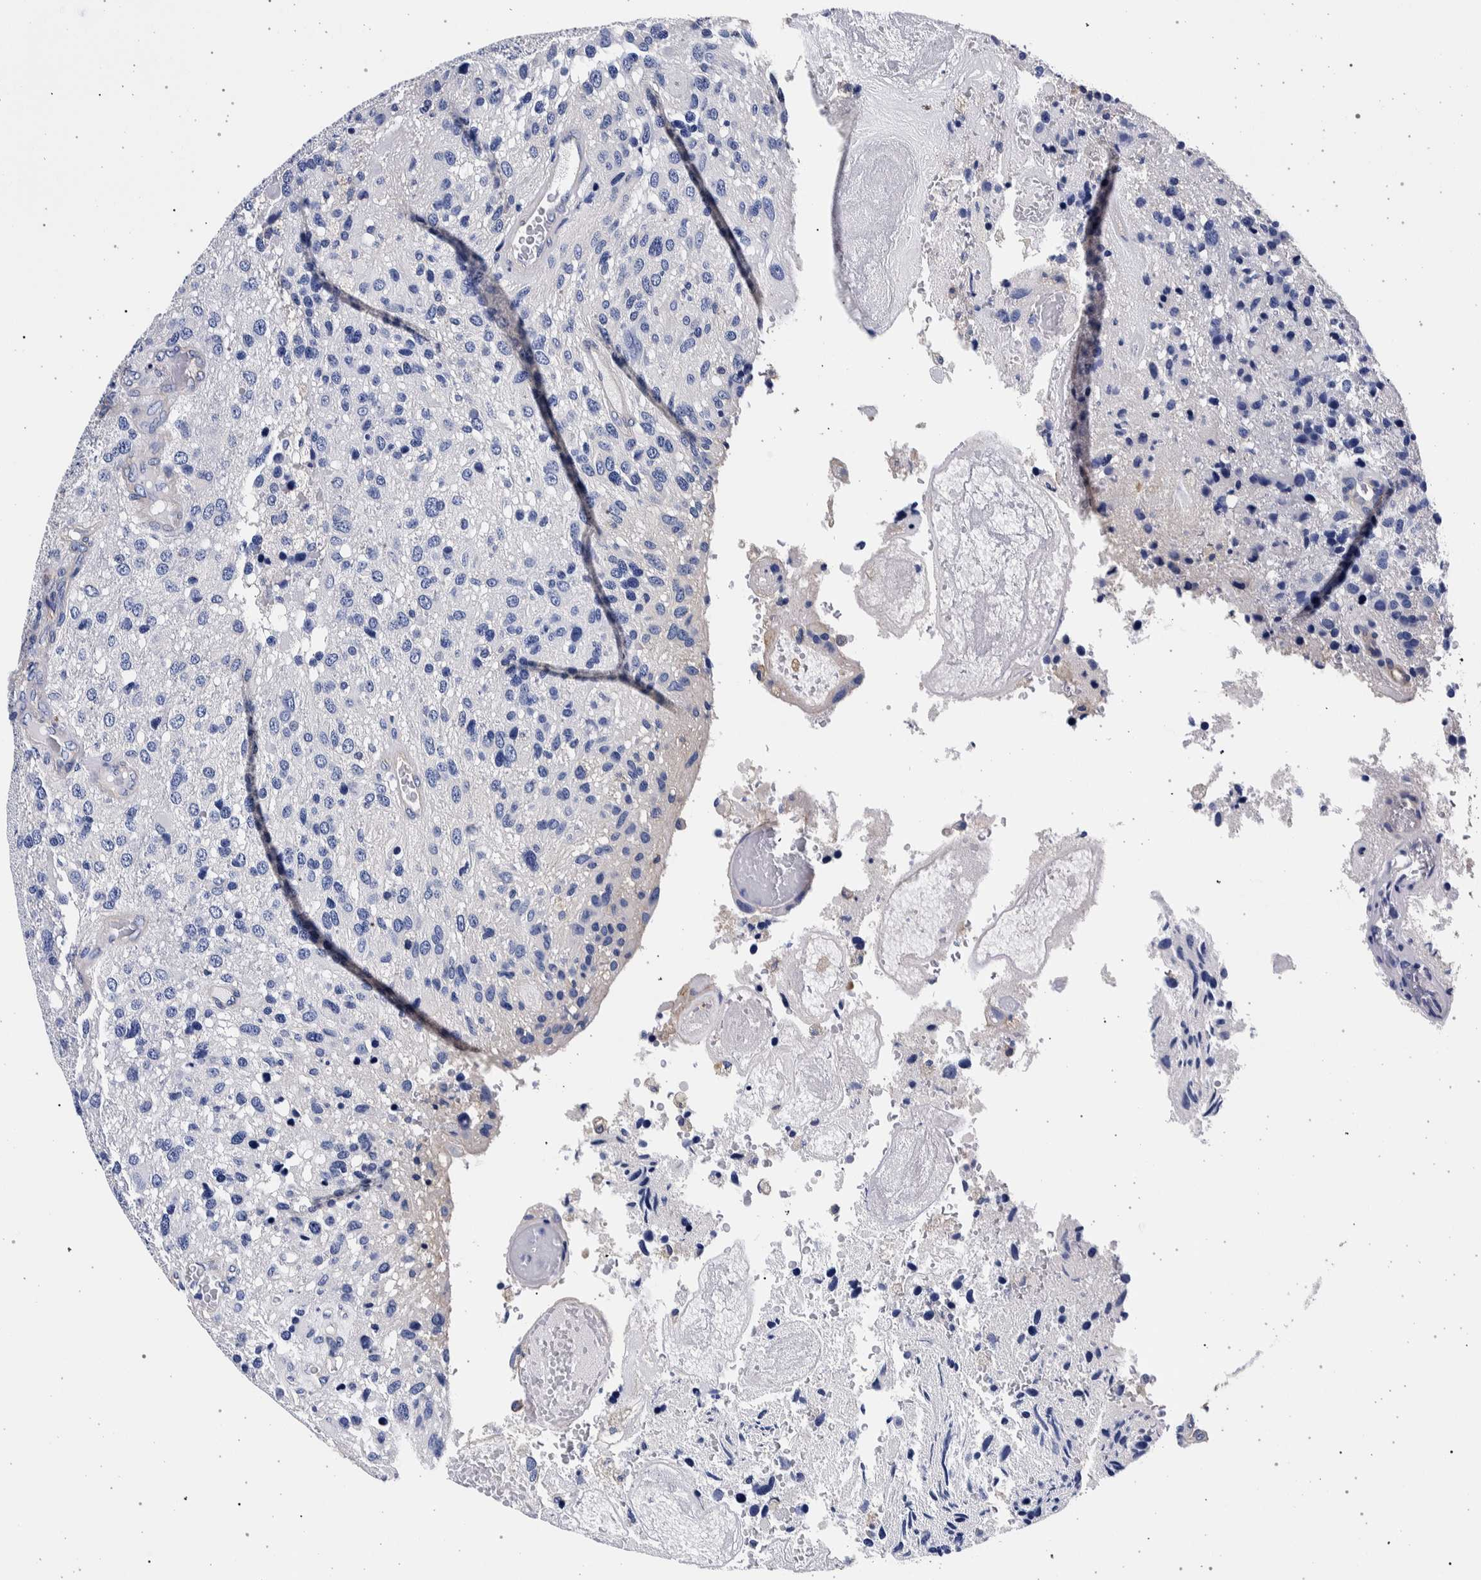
{"staining": {"intensity": "negative", "quantity": "none", "location": "none"}, "tissue": "glioma", "cell_type": "Tumor cells", "image_type": "cancer", "snomed": [{"axis": "morphology", "description": "Glioma, malignant, High grade"}, {"axis": "topography", "description": "Brain"}], "caption": "The micrograph exhibits no staining of tumor cells in glioma. (Stains: DAB (3,3'-diaminobenzidine) immunohistochemistry with hematoxylin counter stain, Microscopy: brightfield microscopy at high magnification).", "gene": "NIBAN2", "patient": {"sex": "female", "age": 58}}